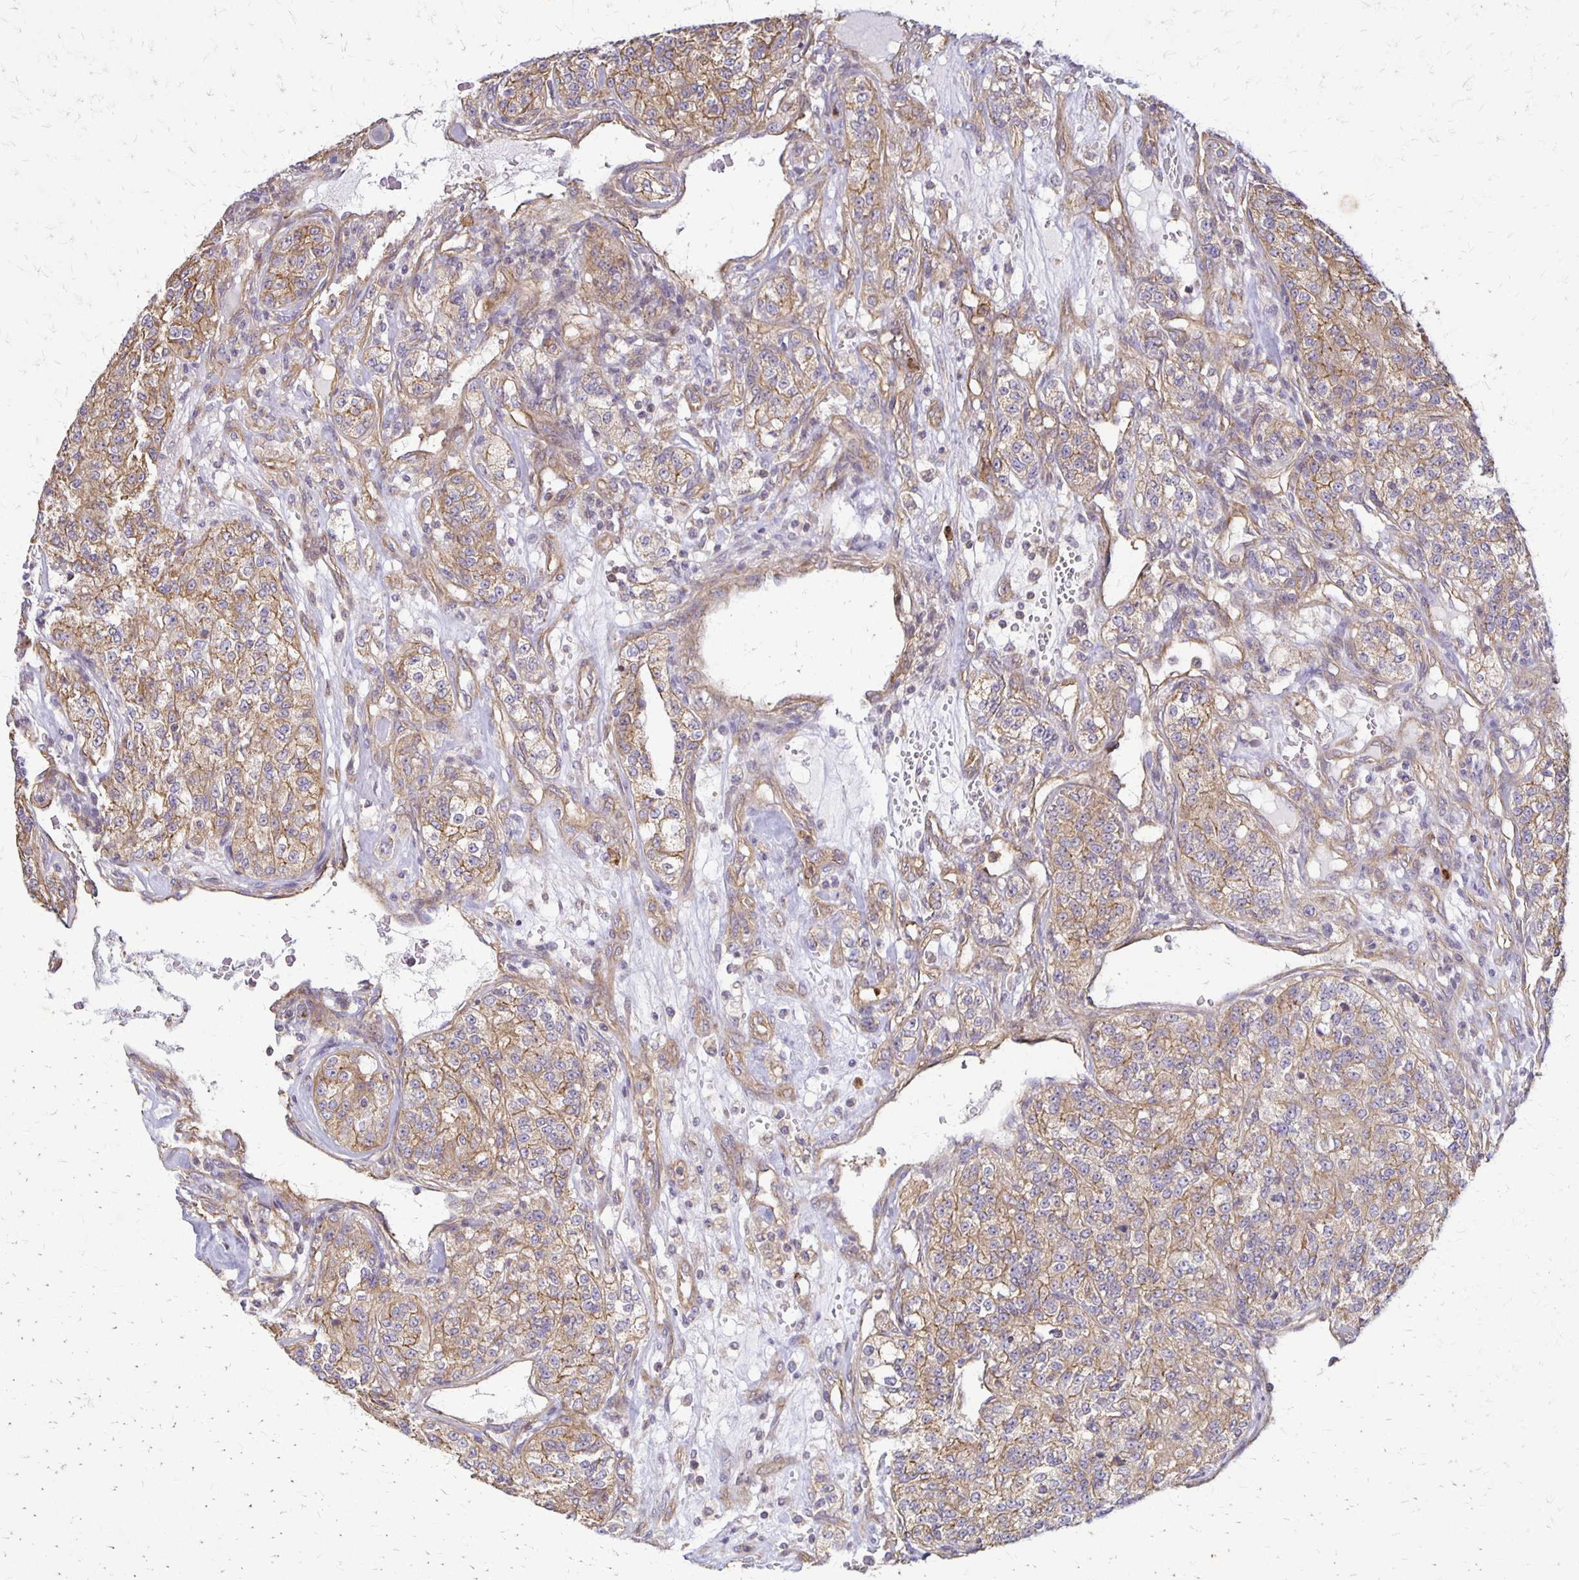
{"staining": {"intensity": "weak", "quantity": ">75%", "location": "cytoplasmic/membranous"}, "tissue": "renal cancer", "cell_type": "Tumor cells", "image_type": "cancer", "snomed": [{"axis": "morphology", "description": "Adenocarcinoma, NOS"}, {"axis": "topography", "description": "Kidney"}], "caption": "Renal cancer was stained to show a protein in brown. There is low levels of weak cytoplasmic/membranous expression in about >75% of tumor cells.", "gene": "EIF4EBP2", "patient": {"sex": "female", "age": 63}}